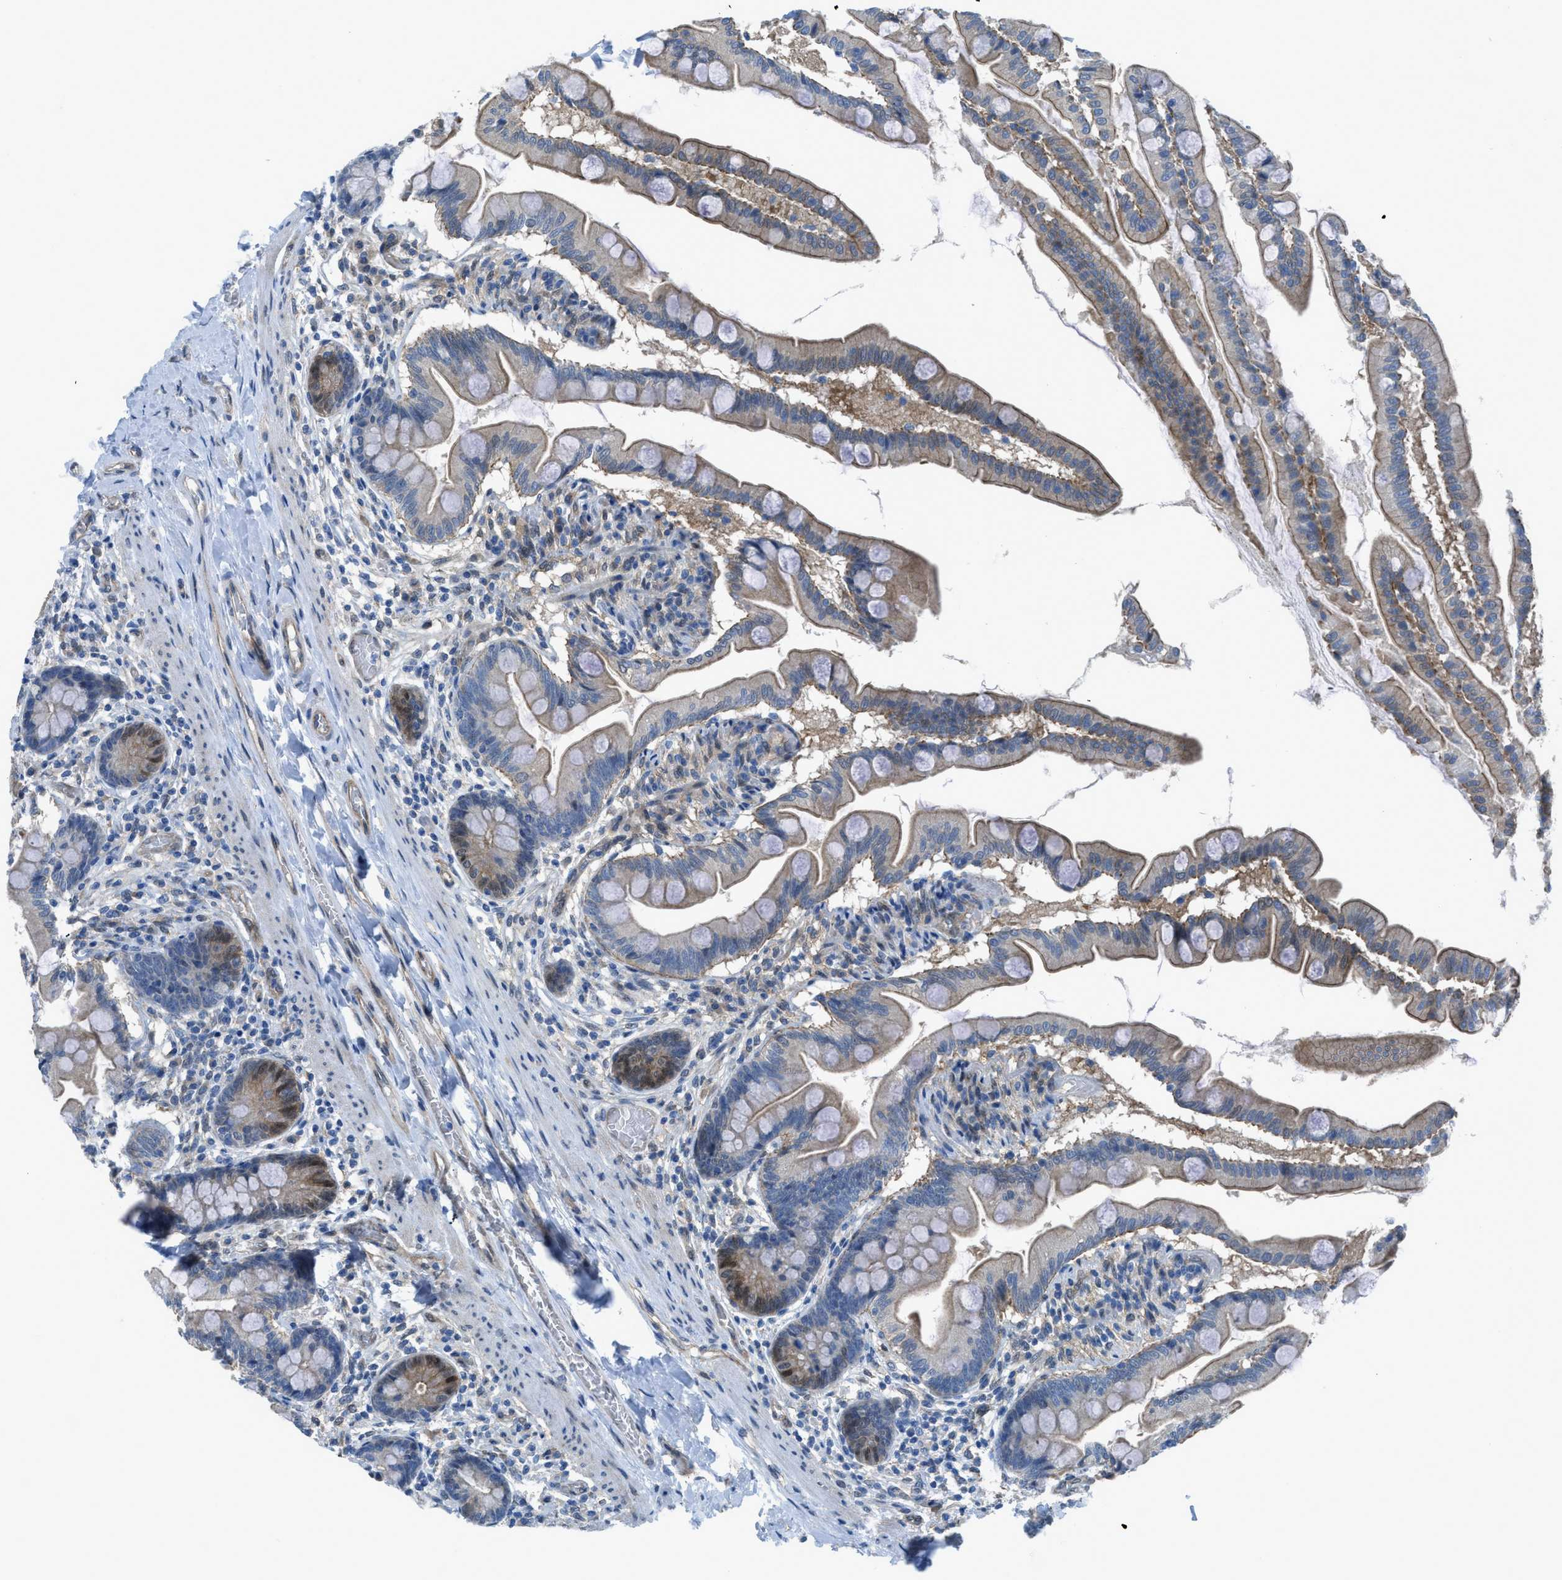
{"staining": {"intensity": "moderate", "quantity": ">75%", "location": "cytoplasmic/membranous"}, "tissue": "small intestine", "cell_type": "Glandular cells", "image_type": "normal", "snomed": [{"axis": "morphology", "description": "Normal tissue, NOS"}, {"axis": "topography", "description": "Small intestine"}], "caption": "Small intestine was stained to show a protein in brown. There is medium levels of moderate cytoplasmic/membranous expression in about >75% of glandular cells. The protein of interest is shown in brown color, while the nuclei are stained blue.", "gene": "PRKN", "patient": {"sex": "female", "age": 56}}